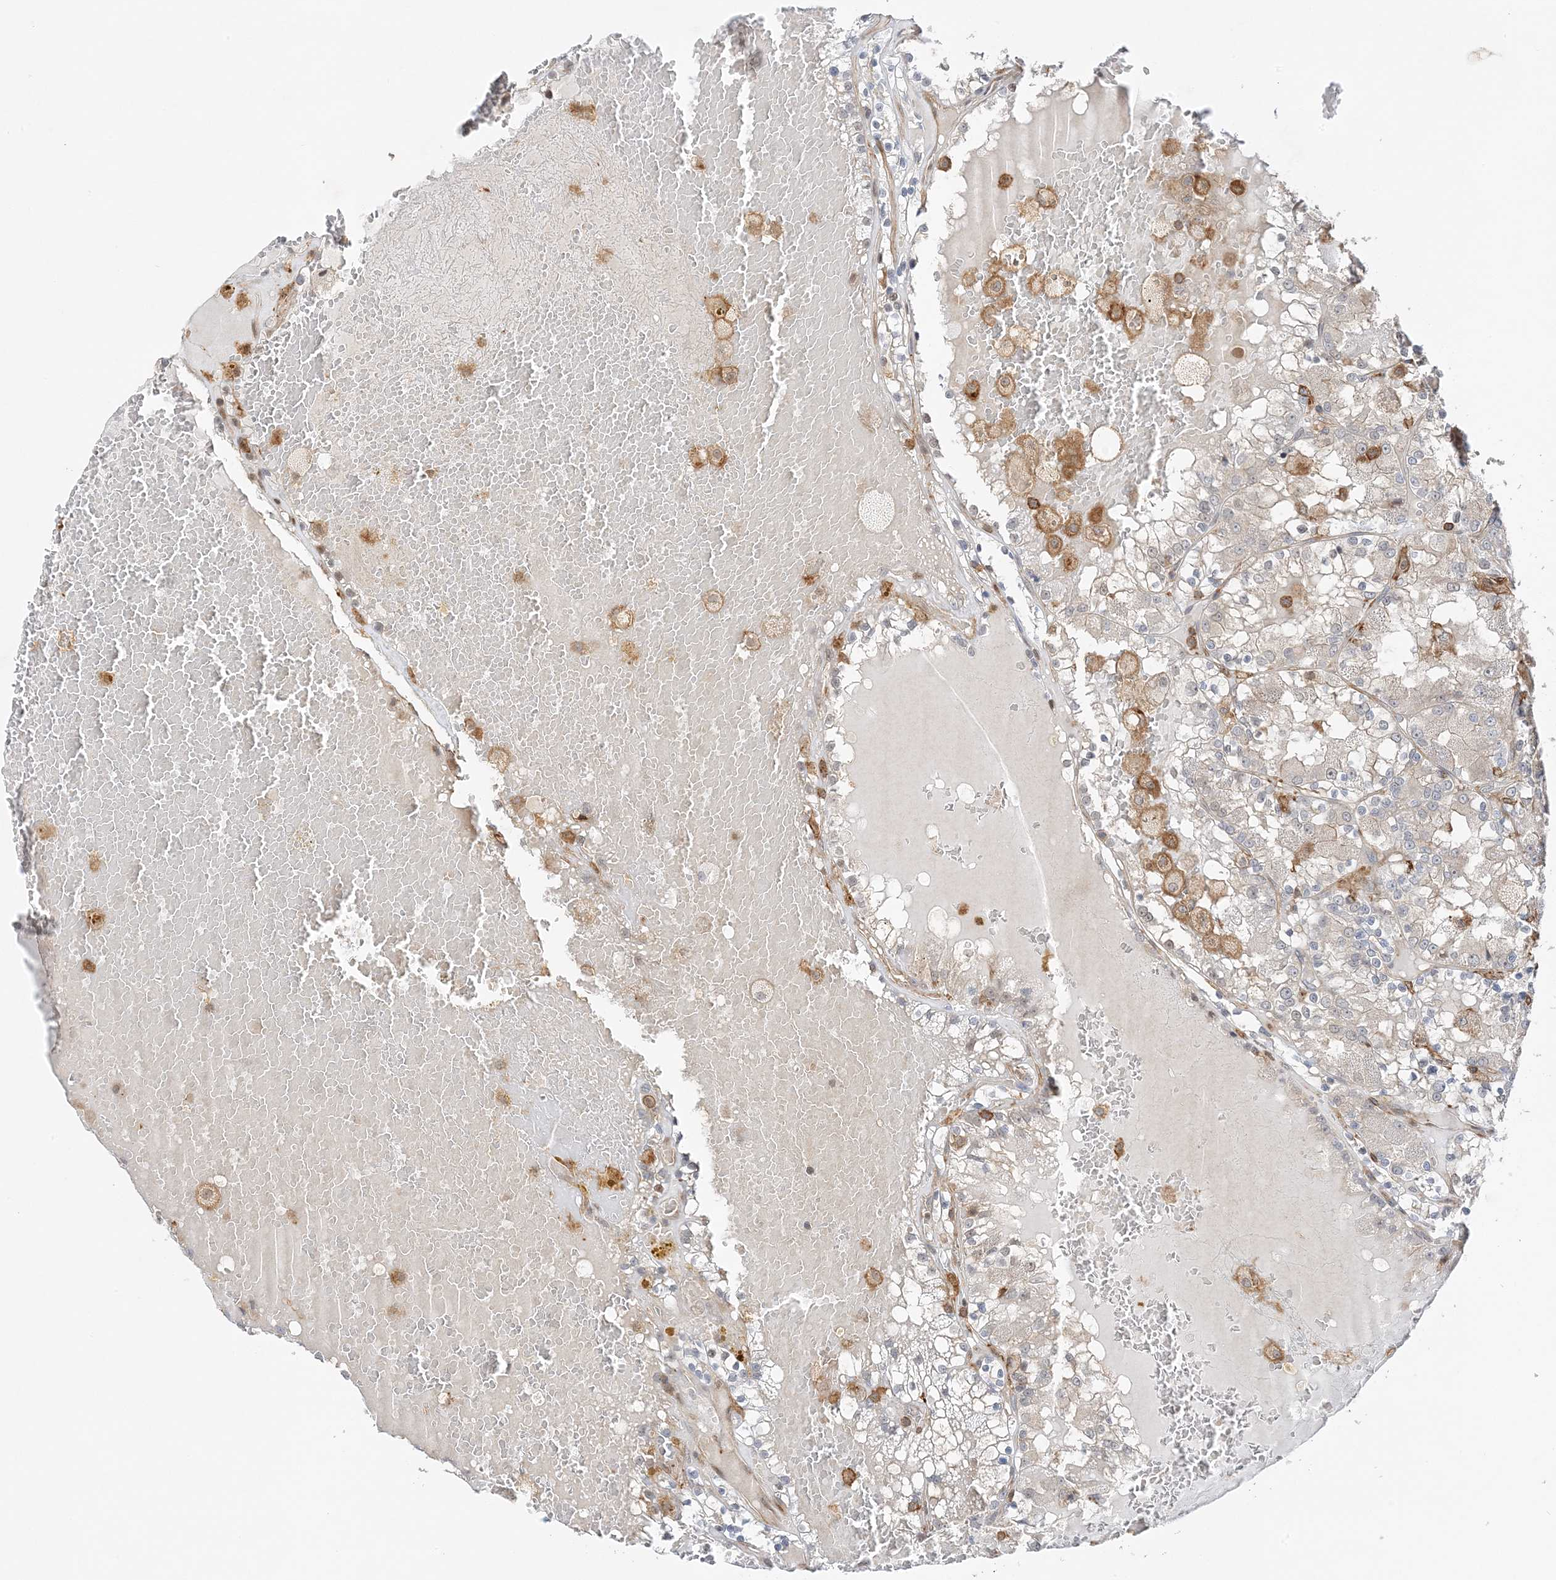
{"staining": {"intensity": "negative", "quantity": "none", "location": "none"}, "tissue": "renal cancer", "cell_type": "Tumor cells", "image_type": "cancer", "snomed": [{"axis": "morphology", "description": "Adenocarcinoma, NOS"}, {"axis": "topography", "description": "Kidney"}], "caption": "This is an immunohistochemistry micrograph of renal cancer (adenocarcinoma). There is no staining in tumor cells.", "gene": "TATDN3", "patient": {"sex": "female", "age": 56}}